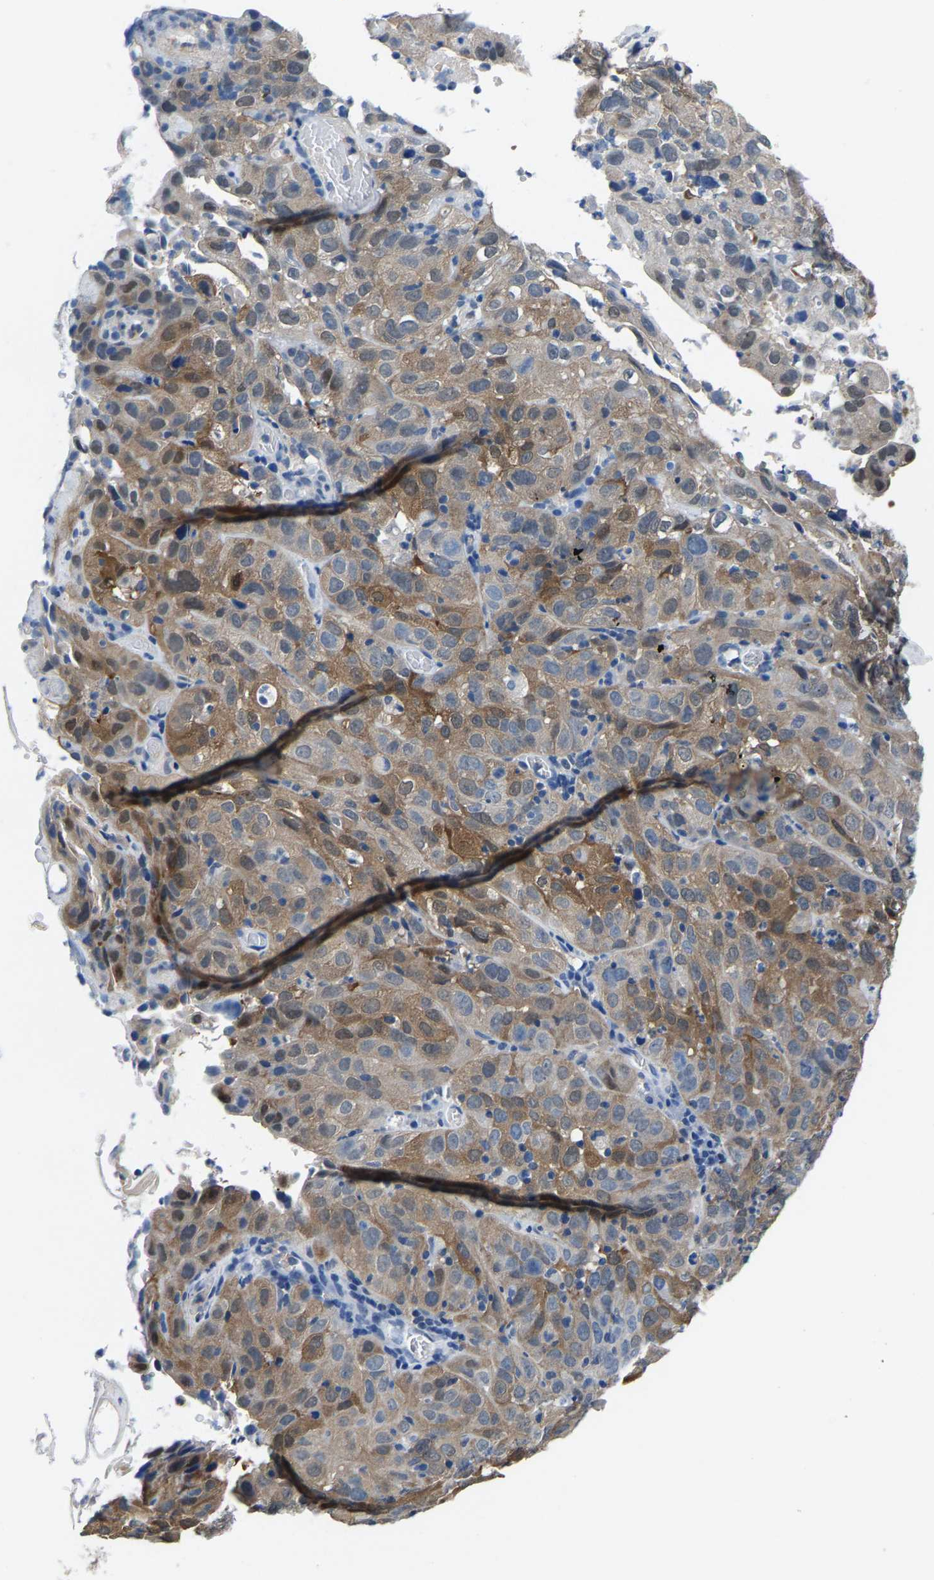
{"staining": {"intensity": "weak", "quantity": ">75%", "location": "cytoplasmic/membranous"}, "tissue": "cervical cancer", "cell_type": "Tumor cells", "image_type": "cancer", "snomed": [{"axis": "morphology", "description": "Squamous cell carcinoma, NOS"}, {"axis": "topography", "description": "Cervix"}], "caption": "Immunohistochemical staining of human cervical squamous cell carcinoma demonstrates low levels of weak cytoplasmic/membranous protein expression in about >75% of tumor cells.", "gene": "SSH3", "patient": {"sex": "female", "age": 32}}